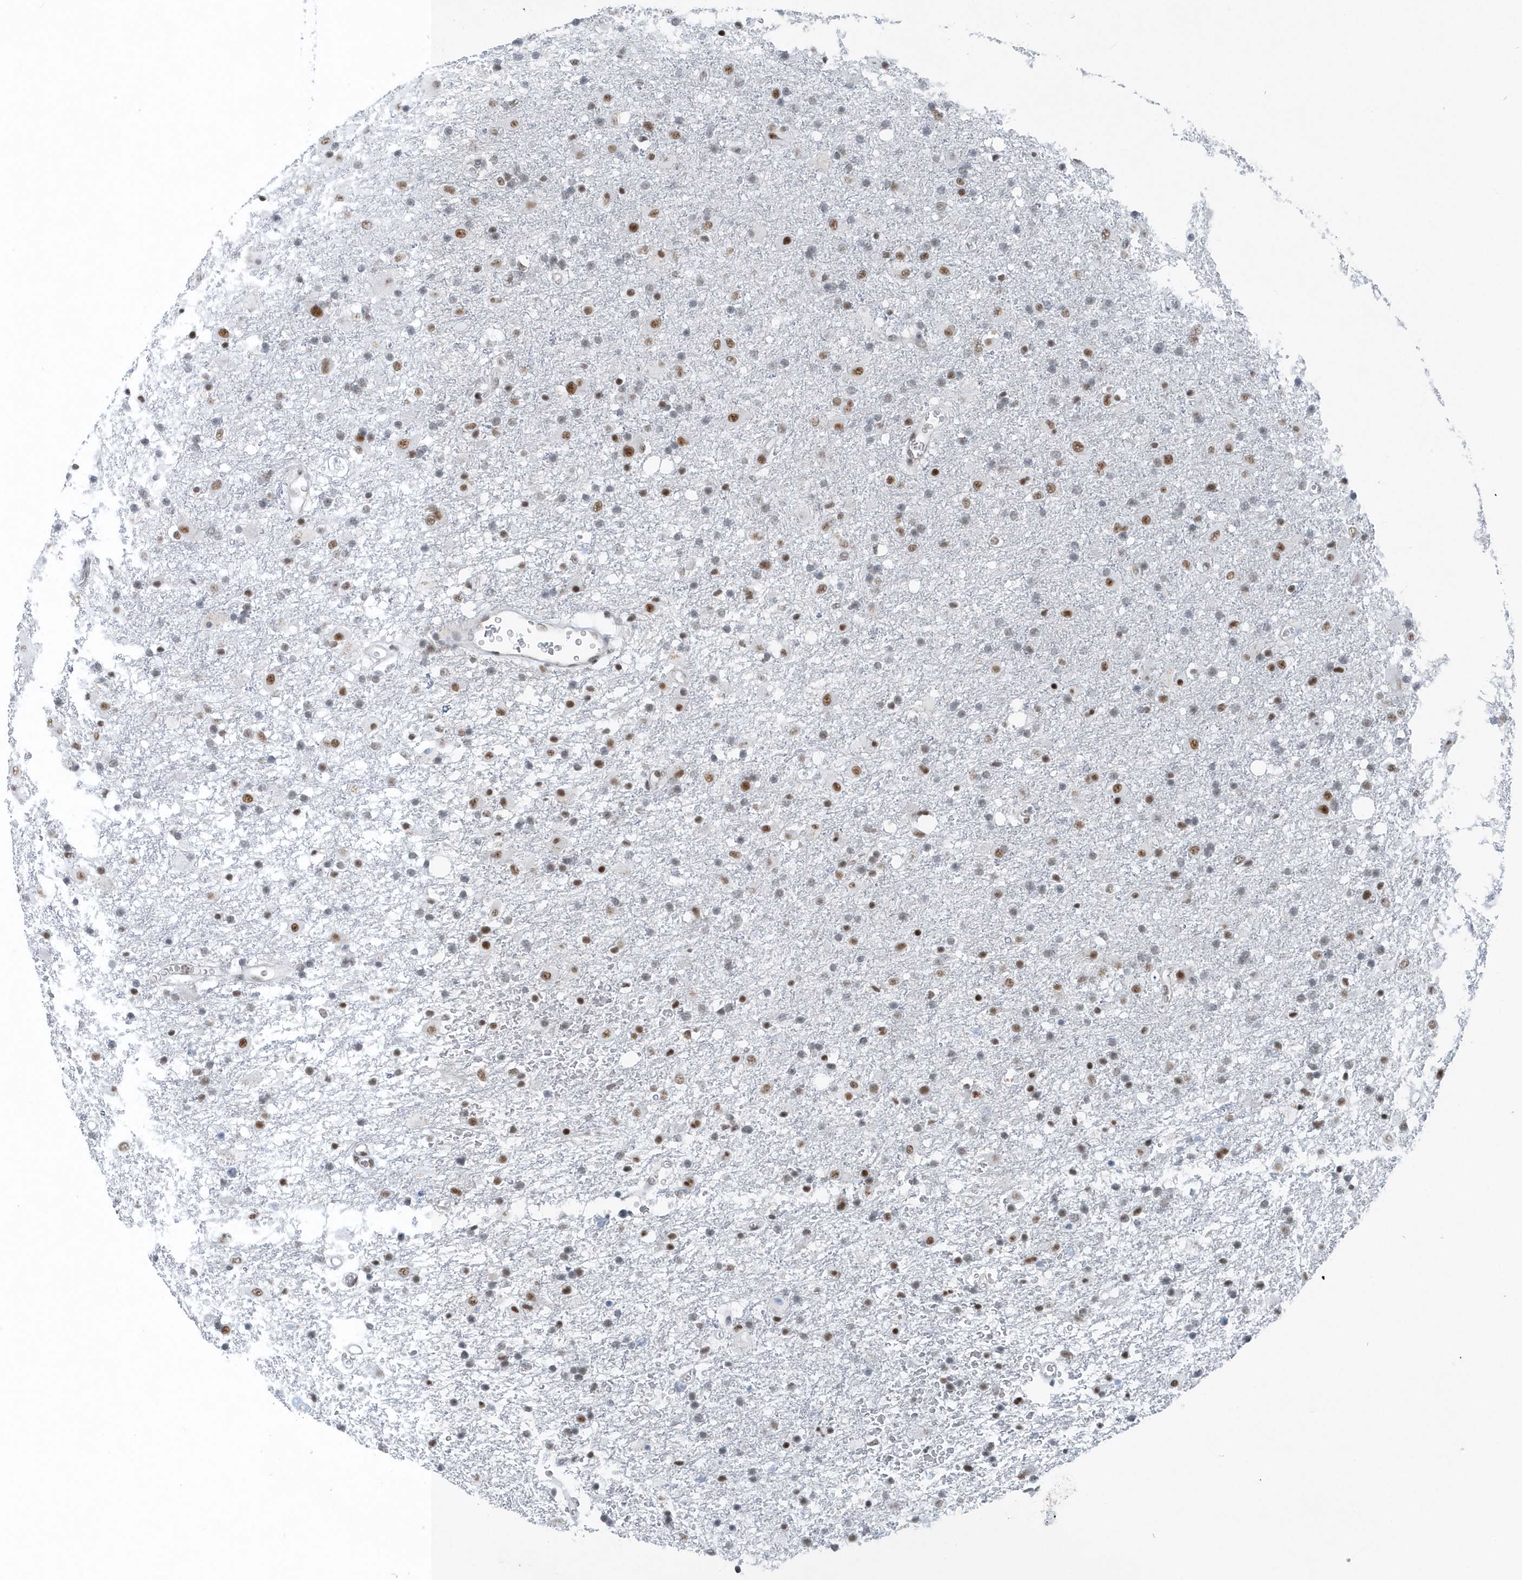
{"staining": {"intensity": "moderate", "quantity": ">75%", "location": "nuclear"}, "tissue": "glioma", "cell_type": "Tumor cells", "image_type": "cancer", "snomed": [{"axis": "morphology", "description": "Glioma, malignant, Low grade"}, {"axis": "topography", "description": "Brain"}], "caption": "This image exhibits glioma stained with IHC to label a protein in brown. The nuclear of tumor cells show moderate positivity for the protein. Nuclei are counter-stained blue.", "gene": "FIP1L1", "patient": {"sex": "male", "age": 65}}